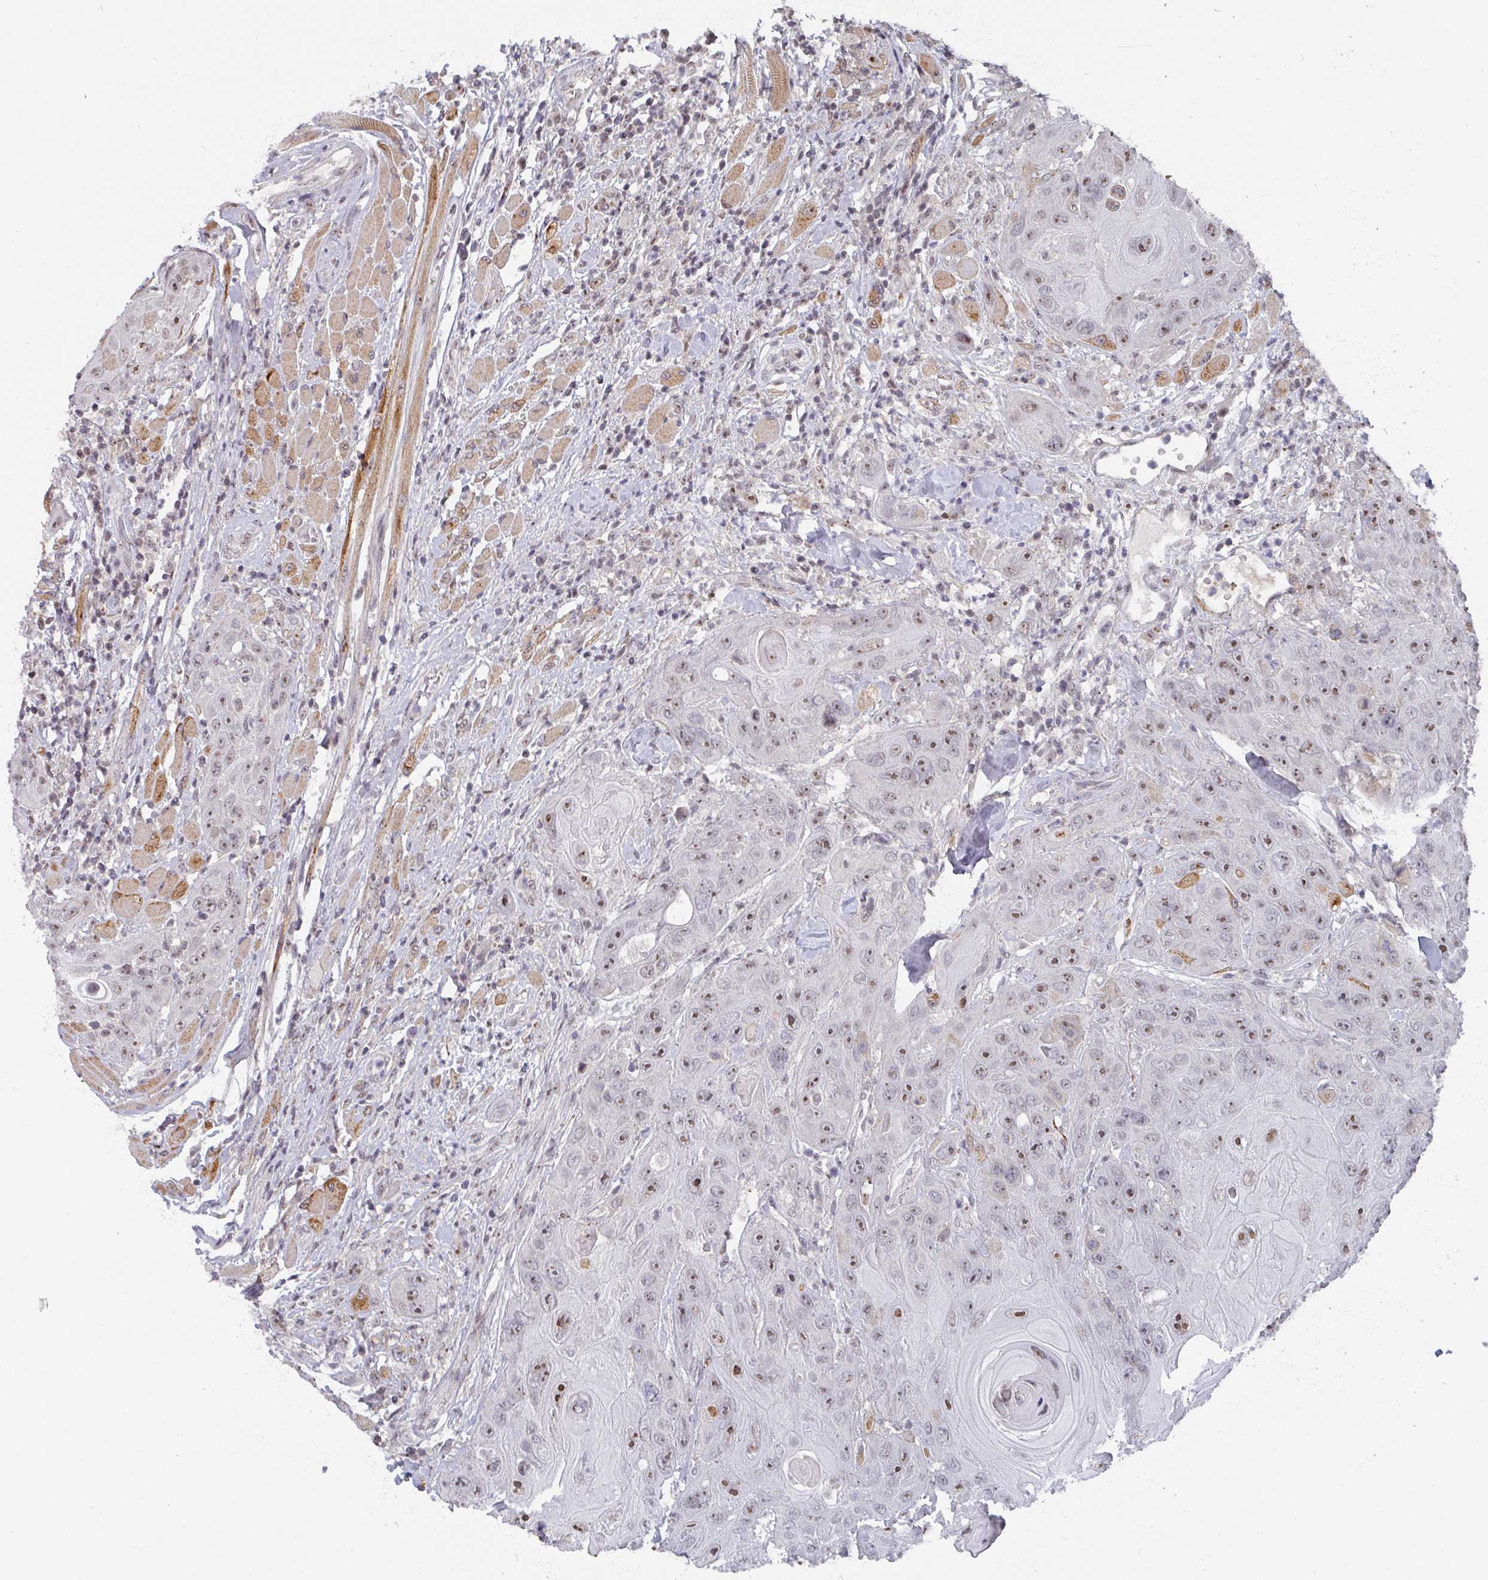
{"staining": {"intensity": "moderate", "quantity": ">75%", "location": "nuclear"}, "tissue": "head and neck cancer", "cell_type": "Tumor cells", "image_type": "cancer", "snomed": [{"axis": "morphology", "description": "Squamous cell carcinoma, NOS"}, {"axis": "topography", "description": "Head-Neck"}], "caption": "A brown stain labels moderate nuclear expression of a protein in human head and neck cancer (squamous cell carcinoma) tumor cells. (brown staining indicates protein expression, while blue staining denotes nuclei).", "gene": "ZNF654", "patient": {"sex": "female", "age": 59}}